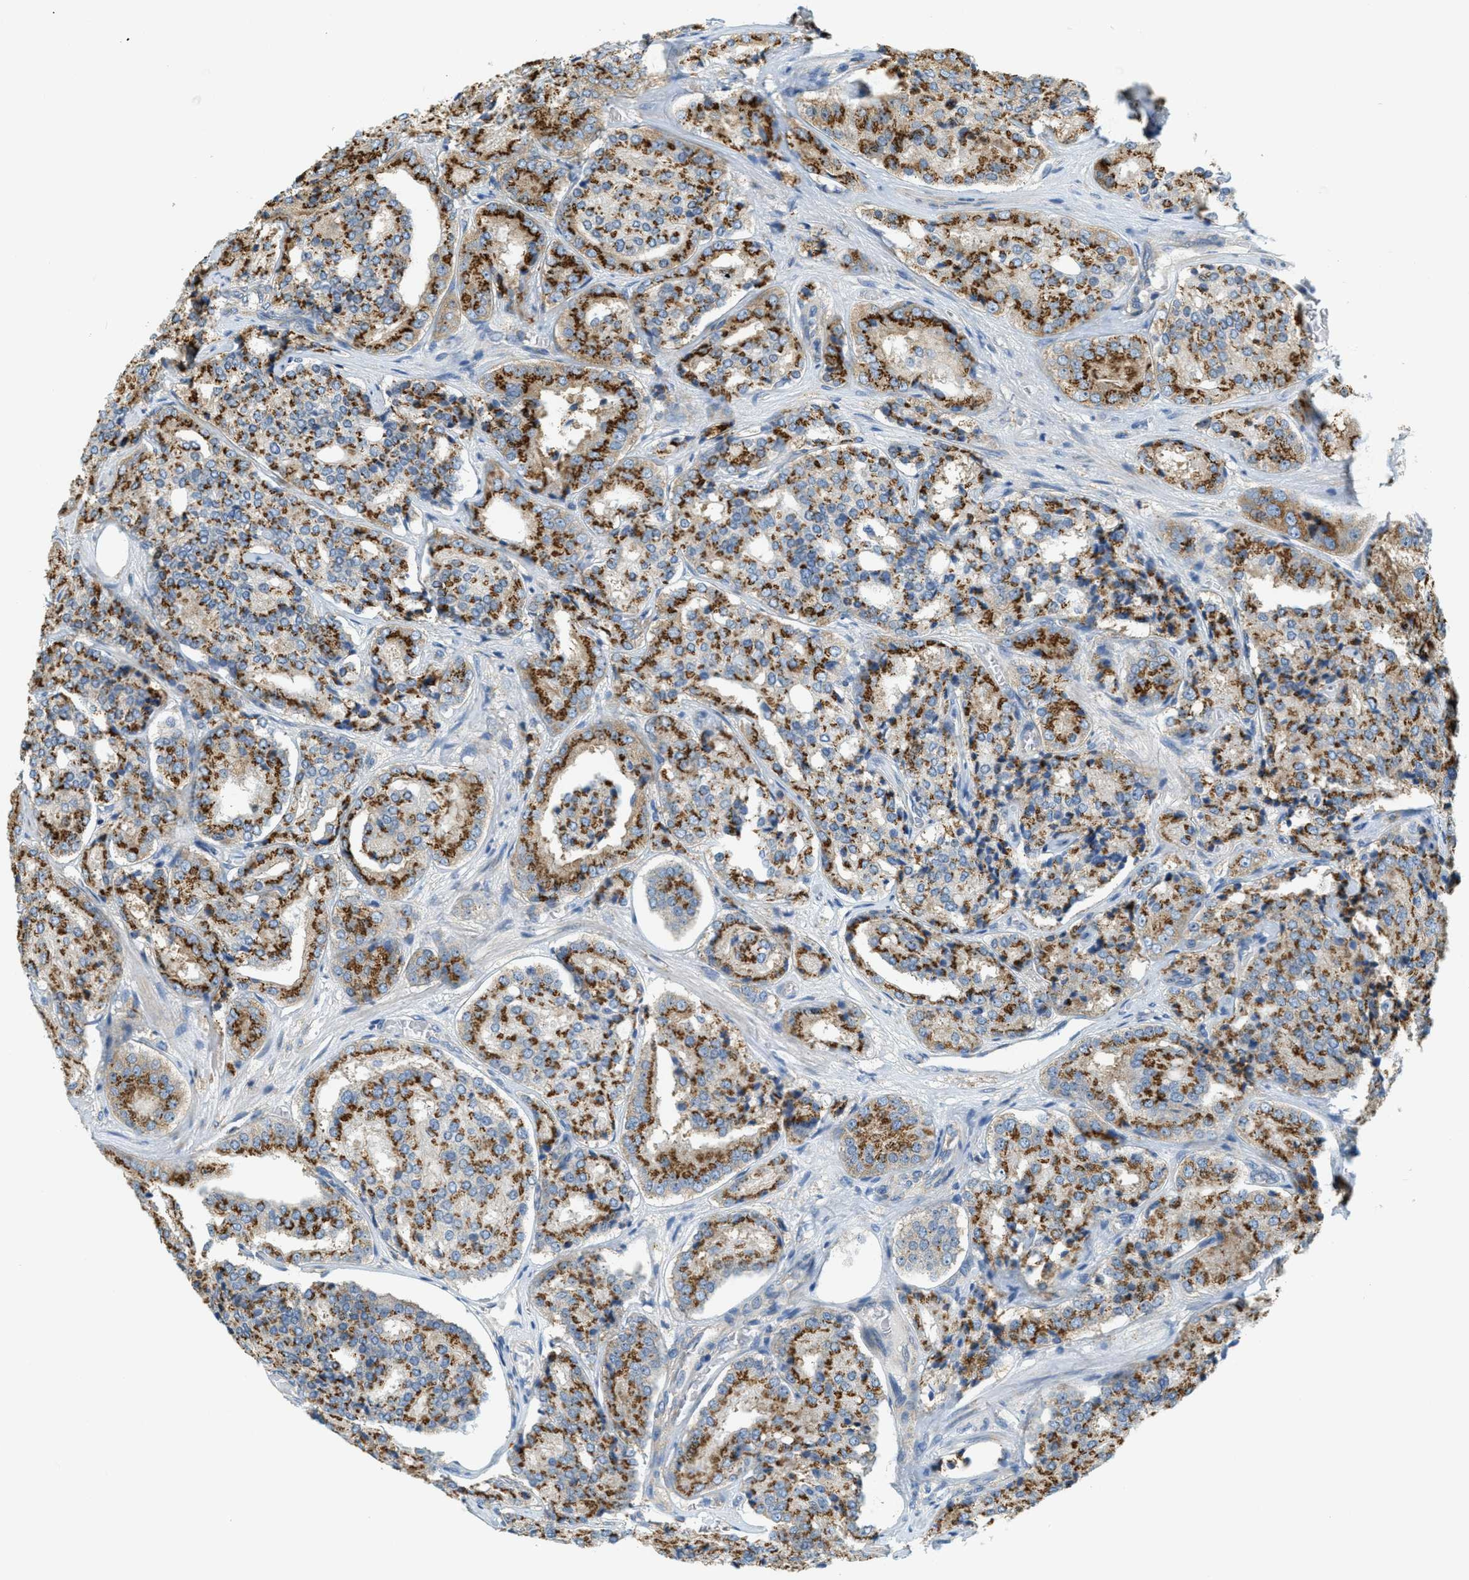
{"staining": {"intensity": "strong", "quantity": "25%-75%", "location": "cytoplasmic/membranous"}, "tissue": "prostate cancer", "cell_type": "Tumor cells", "image_type": "cancer", "snomed": [{"axis": "morphology", "description": "Adenocarcinoma, High grade"}, {"axis": "topography", "description": "Prostate"}], "caption": "Protein staining demonstrates strong cytoplasmic/membranous staining in approximately 25%-75% of tumor cells in prostate cancer. (DAB (3,3'-diaminobenzidine) IHC with brightfield microscopy, high magnification).", "gene": "ABCF1", "patient": {"sex": "male", "age": 65}}